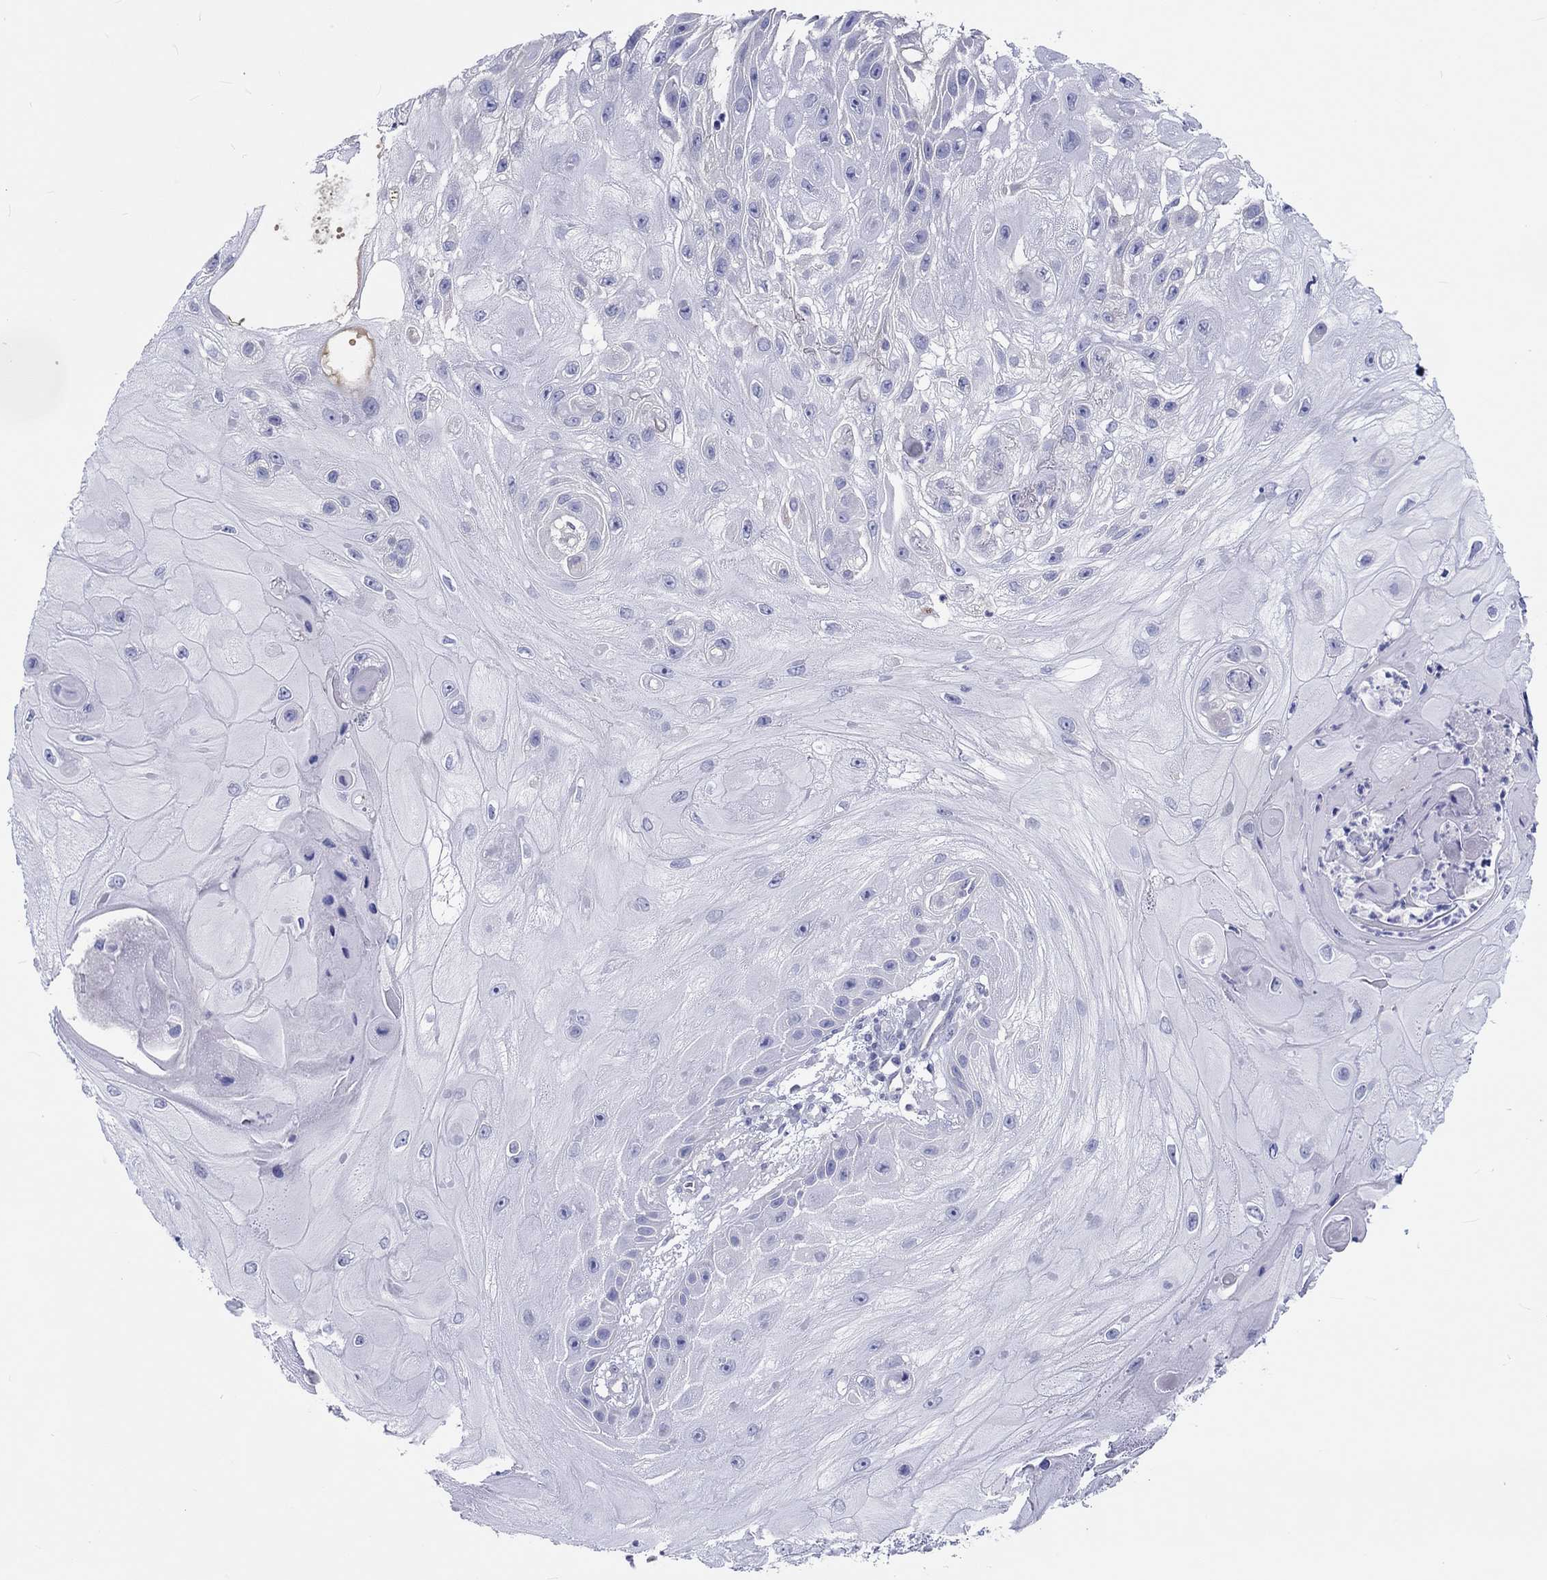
{"staining": {"intensity": "negative", "quantity": "none", "location": "none"}, "tissue": "skin cancer", "cell_type": "Tumor cells", "image_type": "cancer", "snomed": [{"axis": "morphology", "description": "Normal tissue, NOS"}, {"axis": "morphology", "description": "Squamous cell carcinoma, NOS"}, {"axis": "topography", "description": "Skin"}], "caption": "Skin squamous cell carcinoma was stained to show a protein in brown. There is no significant expression in tumor cells.", "gene": "CDY2B", "patient": {"sex": "male", "age": 79}}